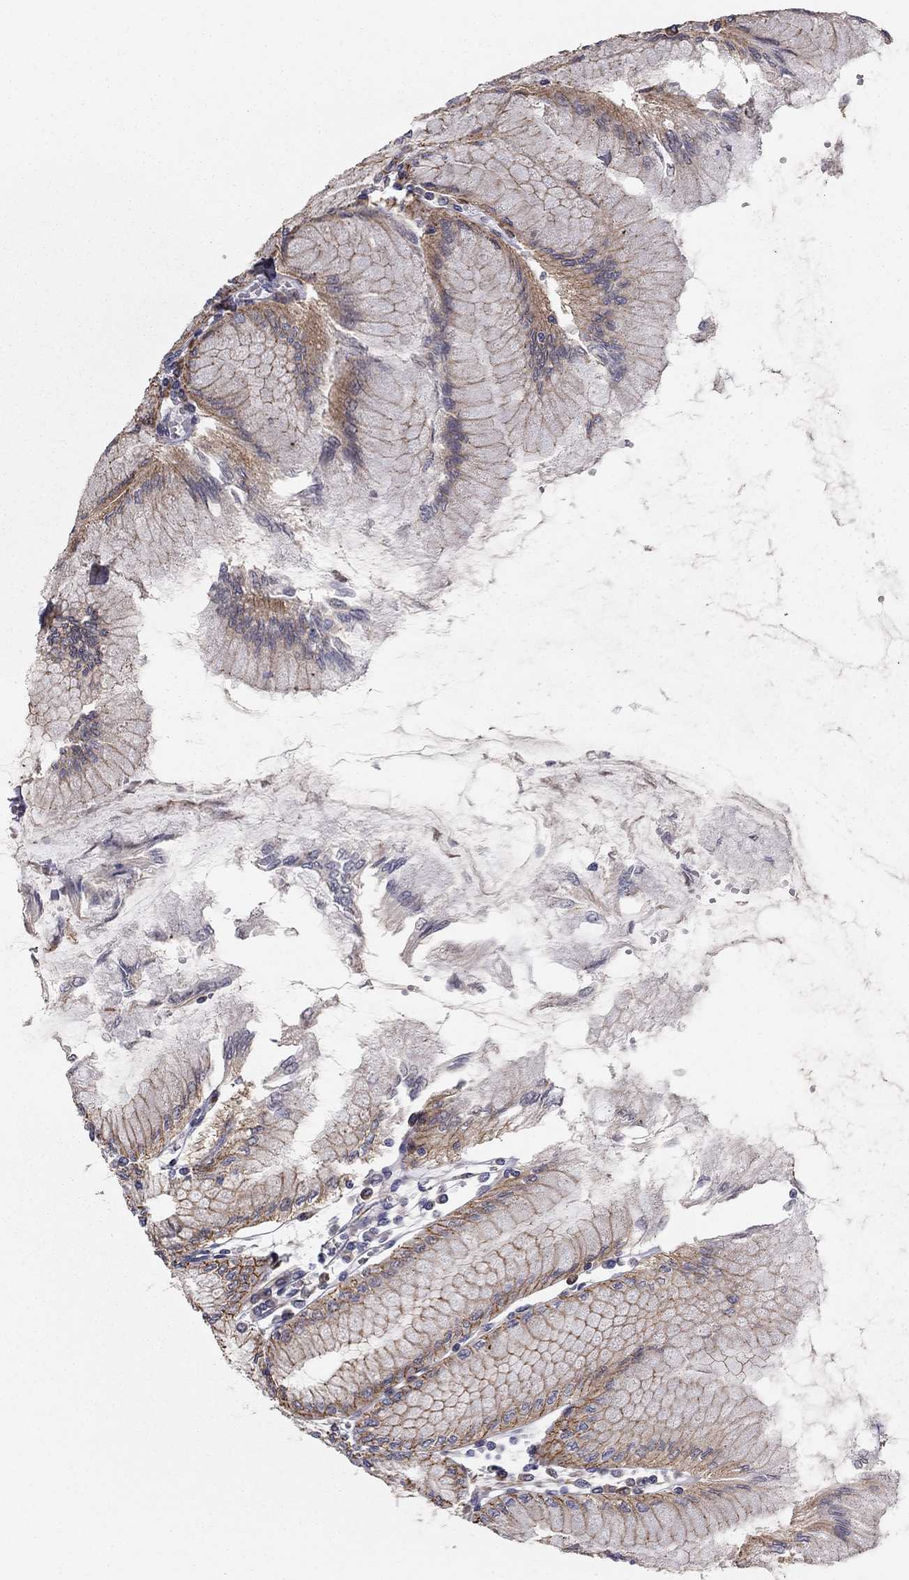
{"staining": {"intensity": "moderate", "quantity": "<25%", "location": "cytoplasmic/membranous"}, "tissue": "stomach", "cell_type": "Glandular cells", "image_type": "normal", "snomed": [{"axis": "morphology", "description": "Normal tissue, NOS"}, {"axis": "topography", "description": "Skeletal muscle"}, {"axis": "topography", "description": "Stomach"}], "caption": "Immunohistochemistry (IHC) of normal stomach reveals low levels of moderate cytoplasmic/membranous staining in approximately <25% of glandular cells.", "gene": "CLSTN1", "patient": {"sex": "female", "age": 57}}